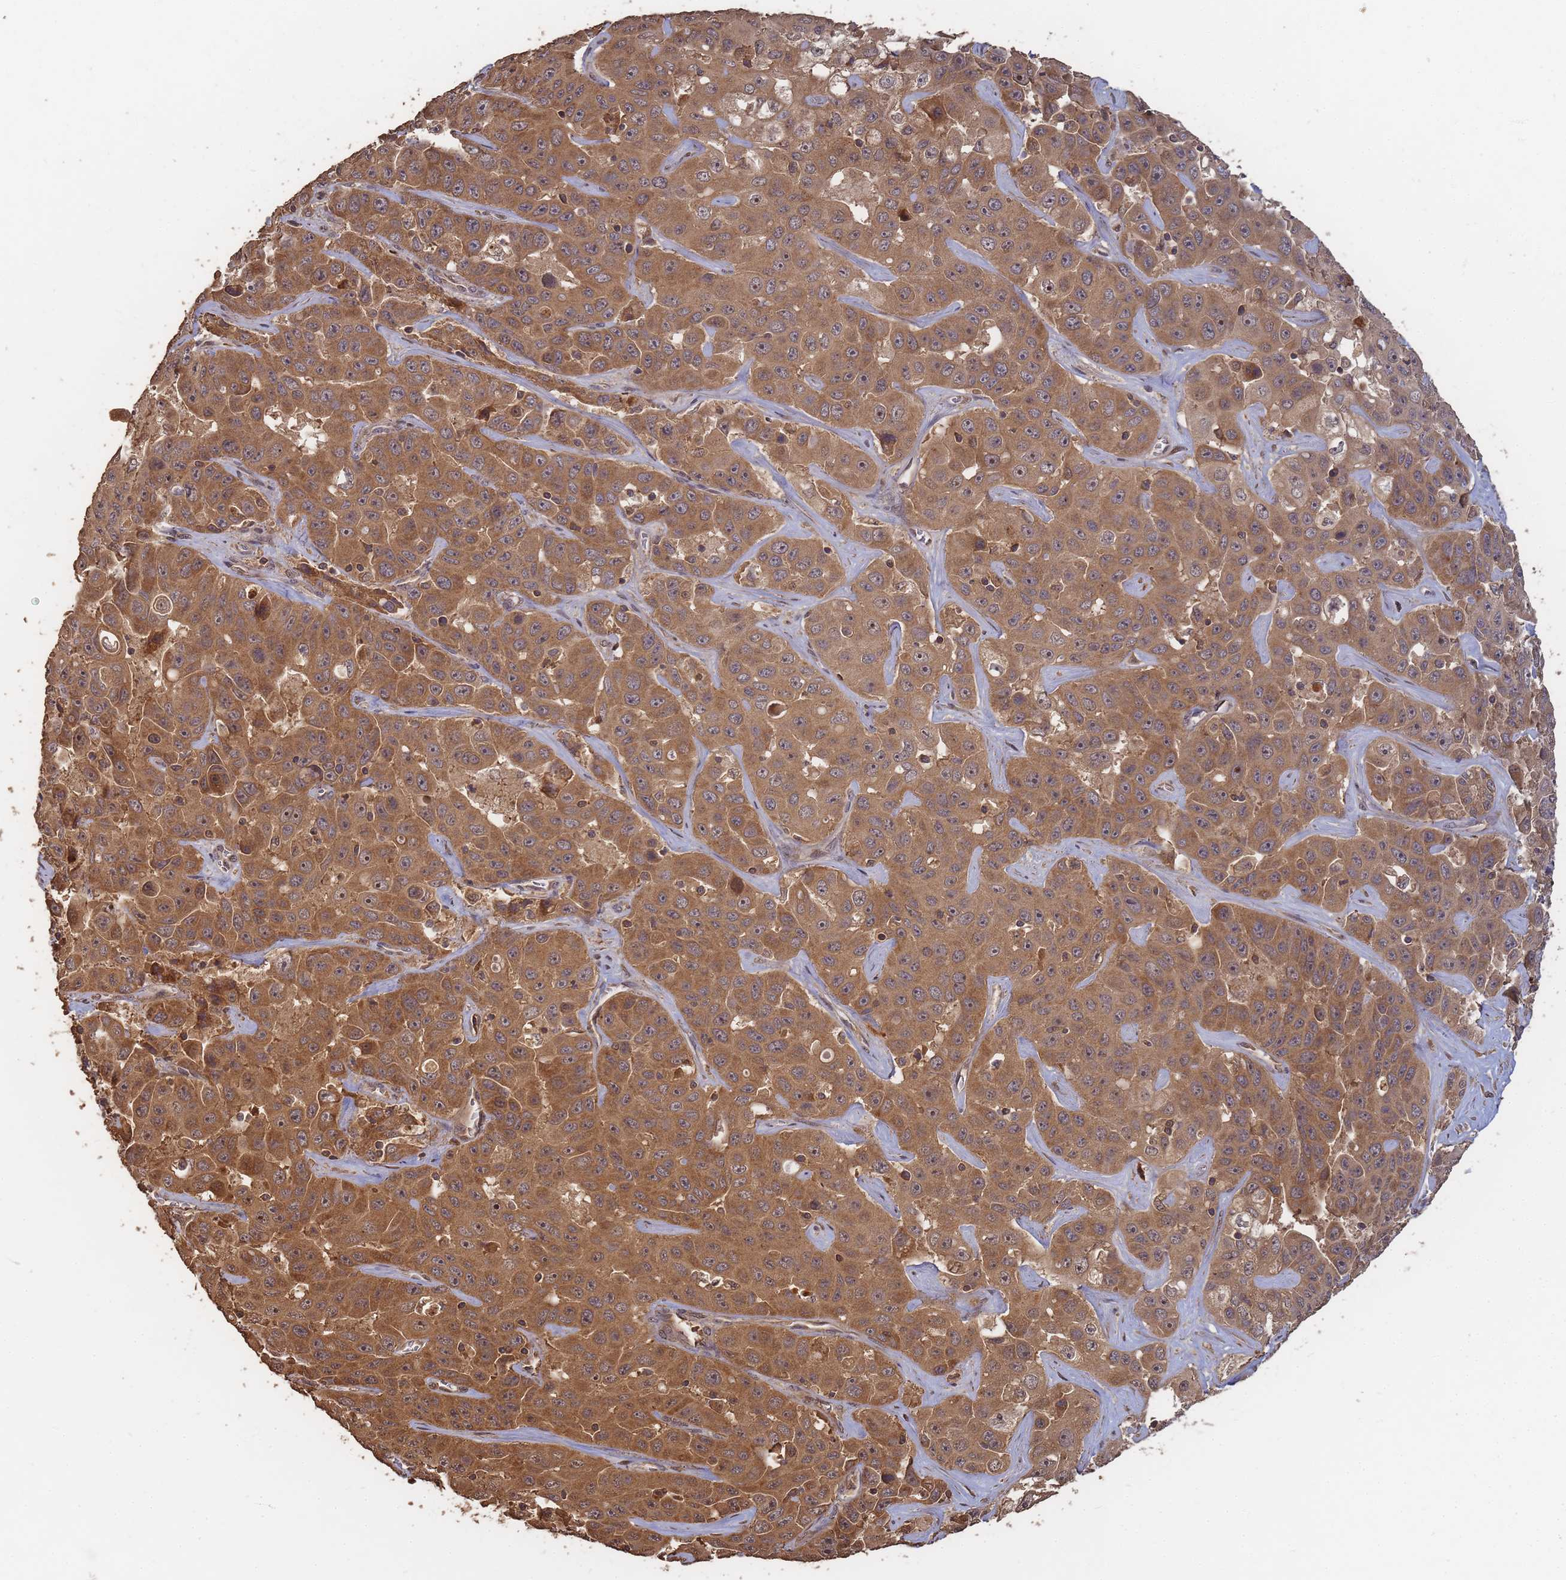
{"staining": {"intensity": "moderate", "quantity": ">75%", "location": "cytoplasmic/membranous,nuclear"}, "tissue": "liver cancer", "cell_type": "Tumor cells", "image_type": "cancer", "snomed": [{"axis": "morphology", "description": "Cholangiocarcinoma"}, {"axis": "topography", "description": "Liver"}], "caption": "A brown stain highlights moderate cytoplasmic/membranous and nuclear expression of a protein in liver cholangiocarcinoma tumor cells.", "gene": "ALKBH1", "patient": {"sex": "female", "age": 52}}